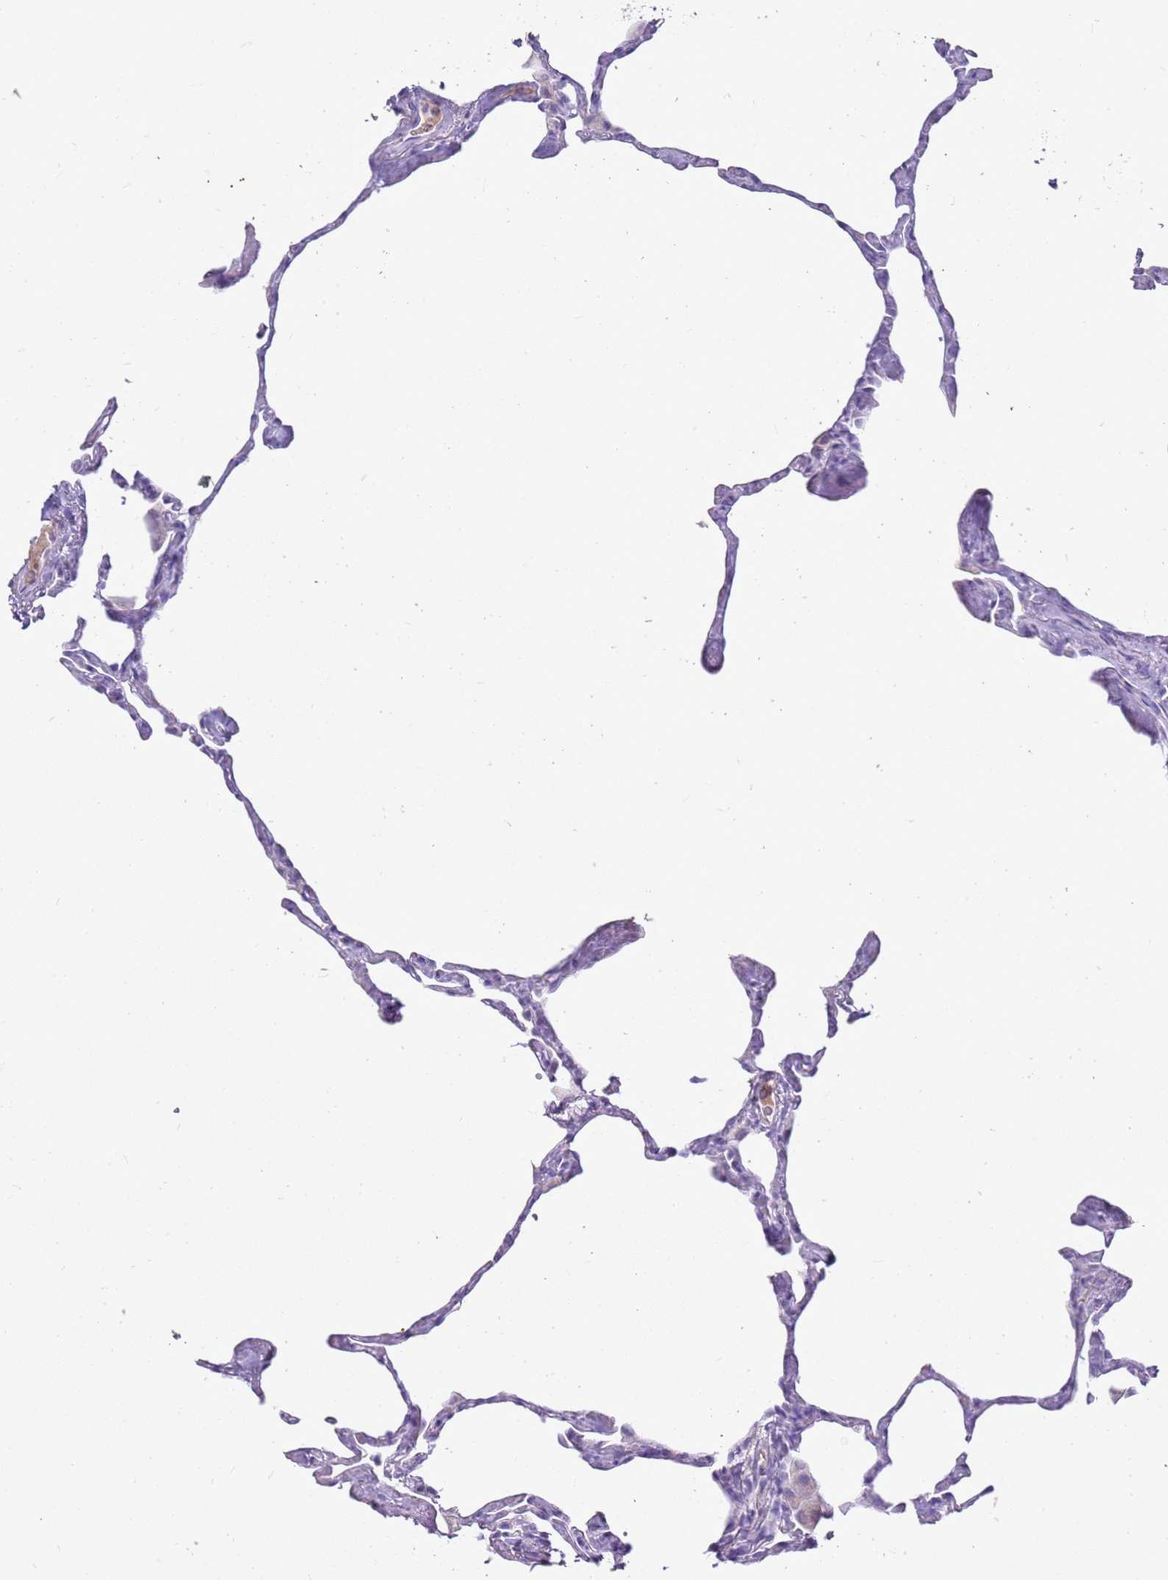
{"staining": {"intensity": "negative", "quantity": "none", "location": "none"}, "tissue": "lung", "cell_type": "Alveolar cells", "image_type": "normal", "snomed": [{"axis": "morphology", "description": "Normal tissue, NOS"}, {"axis": "topography", "description": "Lung"}], "caption": "Immunohistochemical staining of unremarkable lung demonstrates no significant expression in alveolar cells.", "gene": "FABP2", "patient": {"sex": "male", "age": 65}}